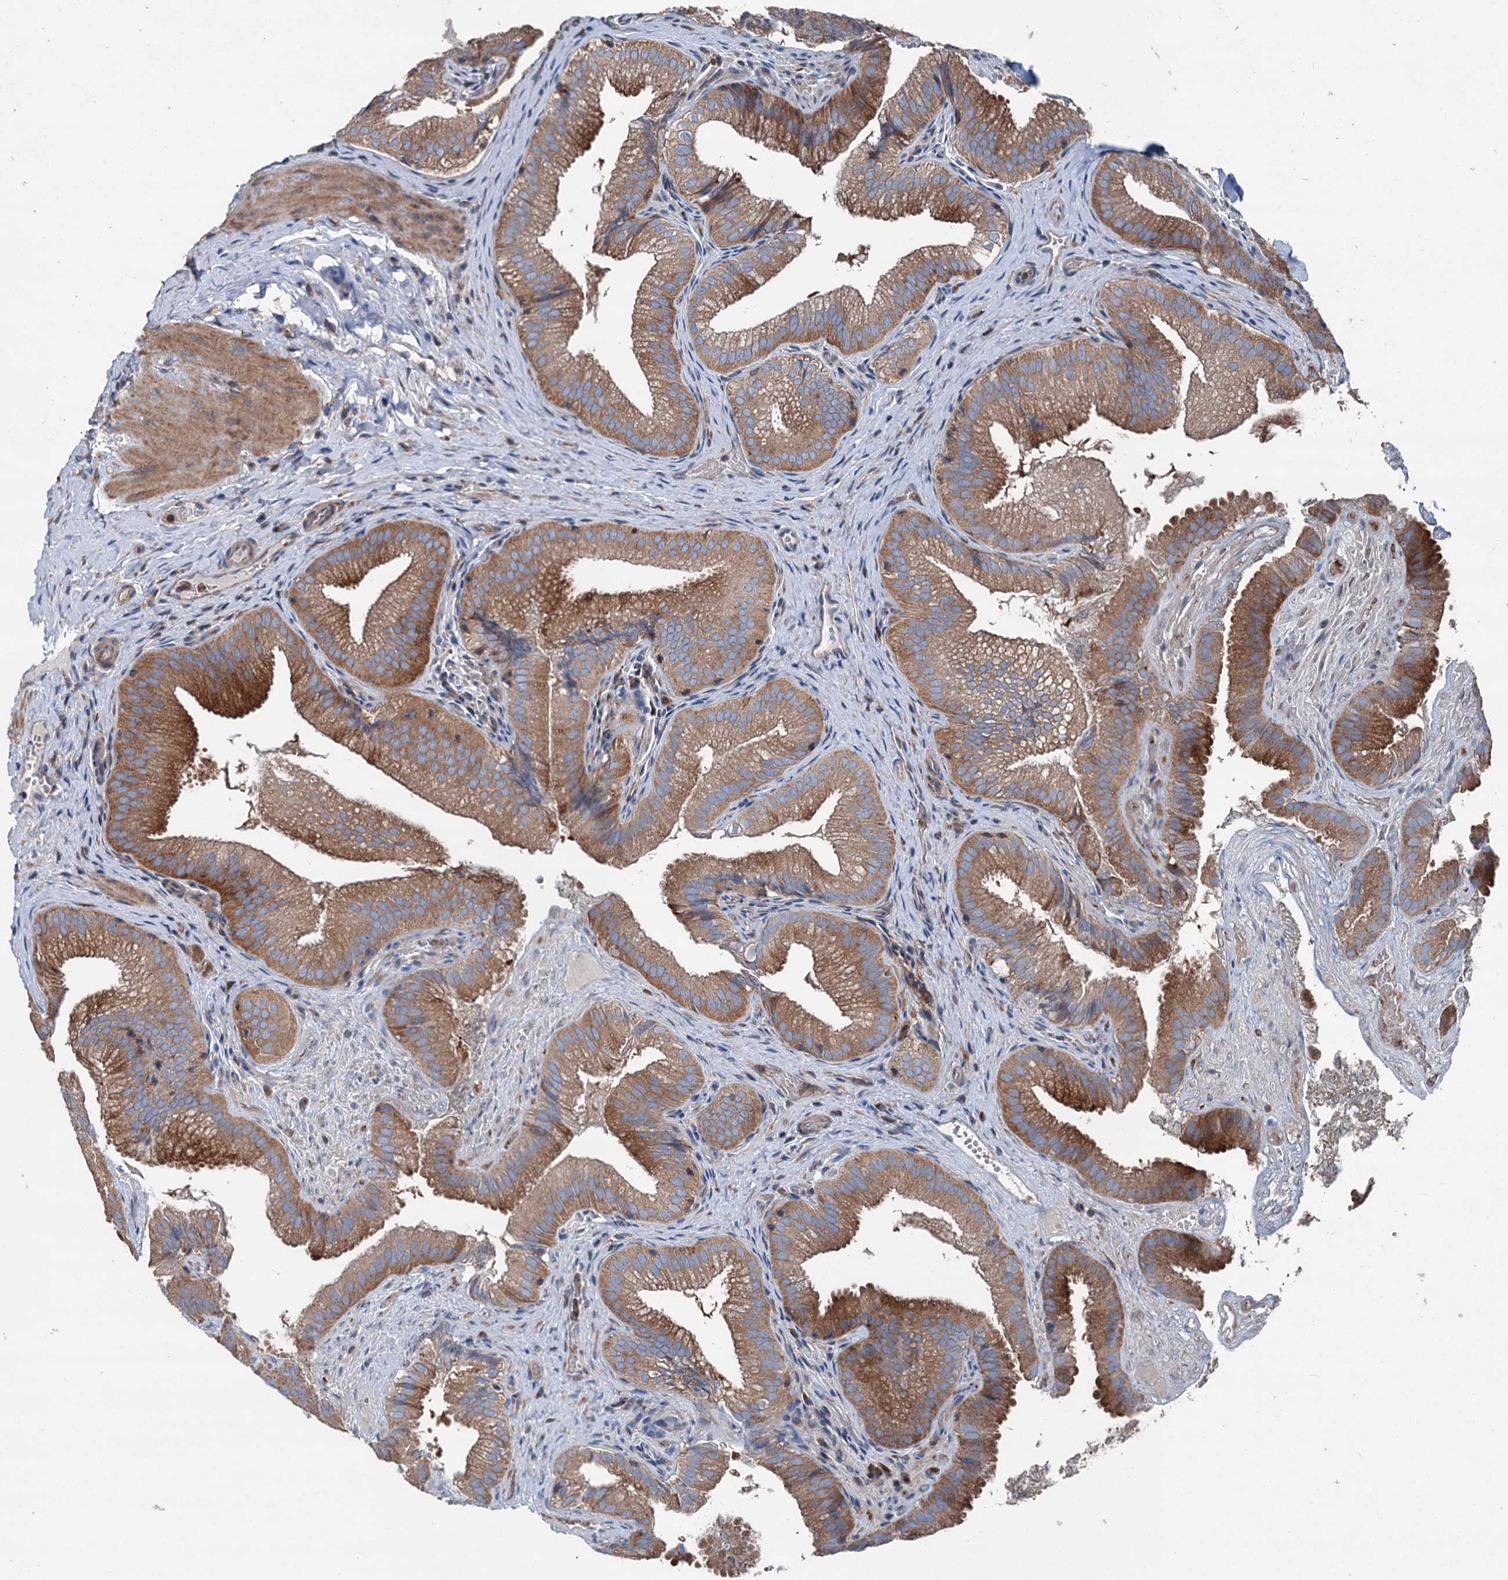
{"staining": {"intensity": "moderate", "quantity": ">75%", "location": "cytoplasmic/membranous"}, "tissue": "gallbladder", "cell_type": "Glandular cells", "image_type": "normal", "snomed": [{"axis": "morphology", "description": "Normal tissue, NOS"}, {"axis": "topography", "description": "Gallbladder"}], "caption": "A histopathology image of gallbladder stained for a protein exhibits moderate cytoplasmic/membranous brown staining in glandular cells.", "gene": "RUFY1", "patient": {"sex": "female", "age": 30}}